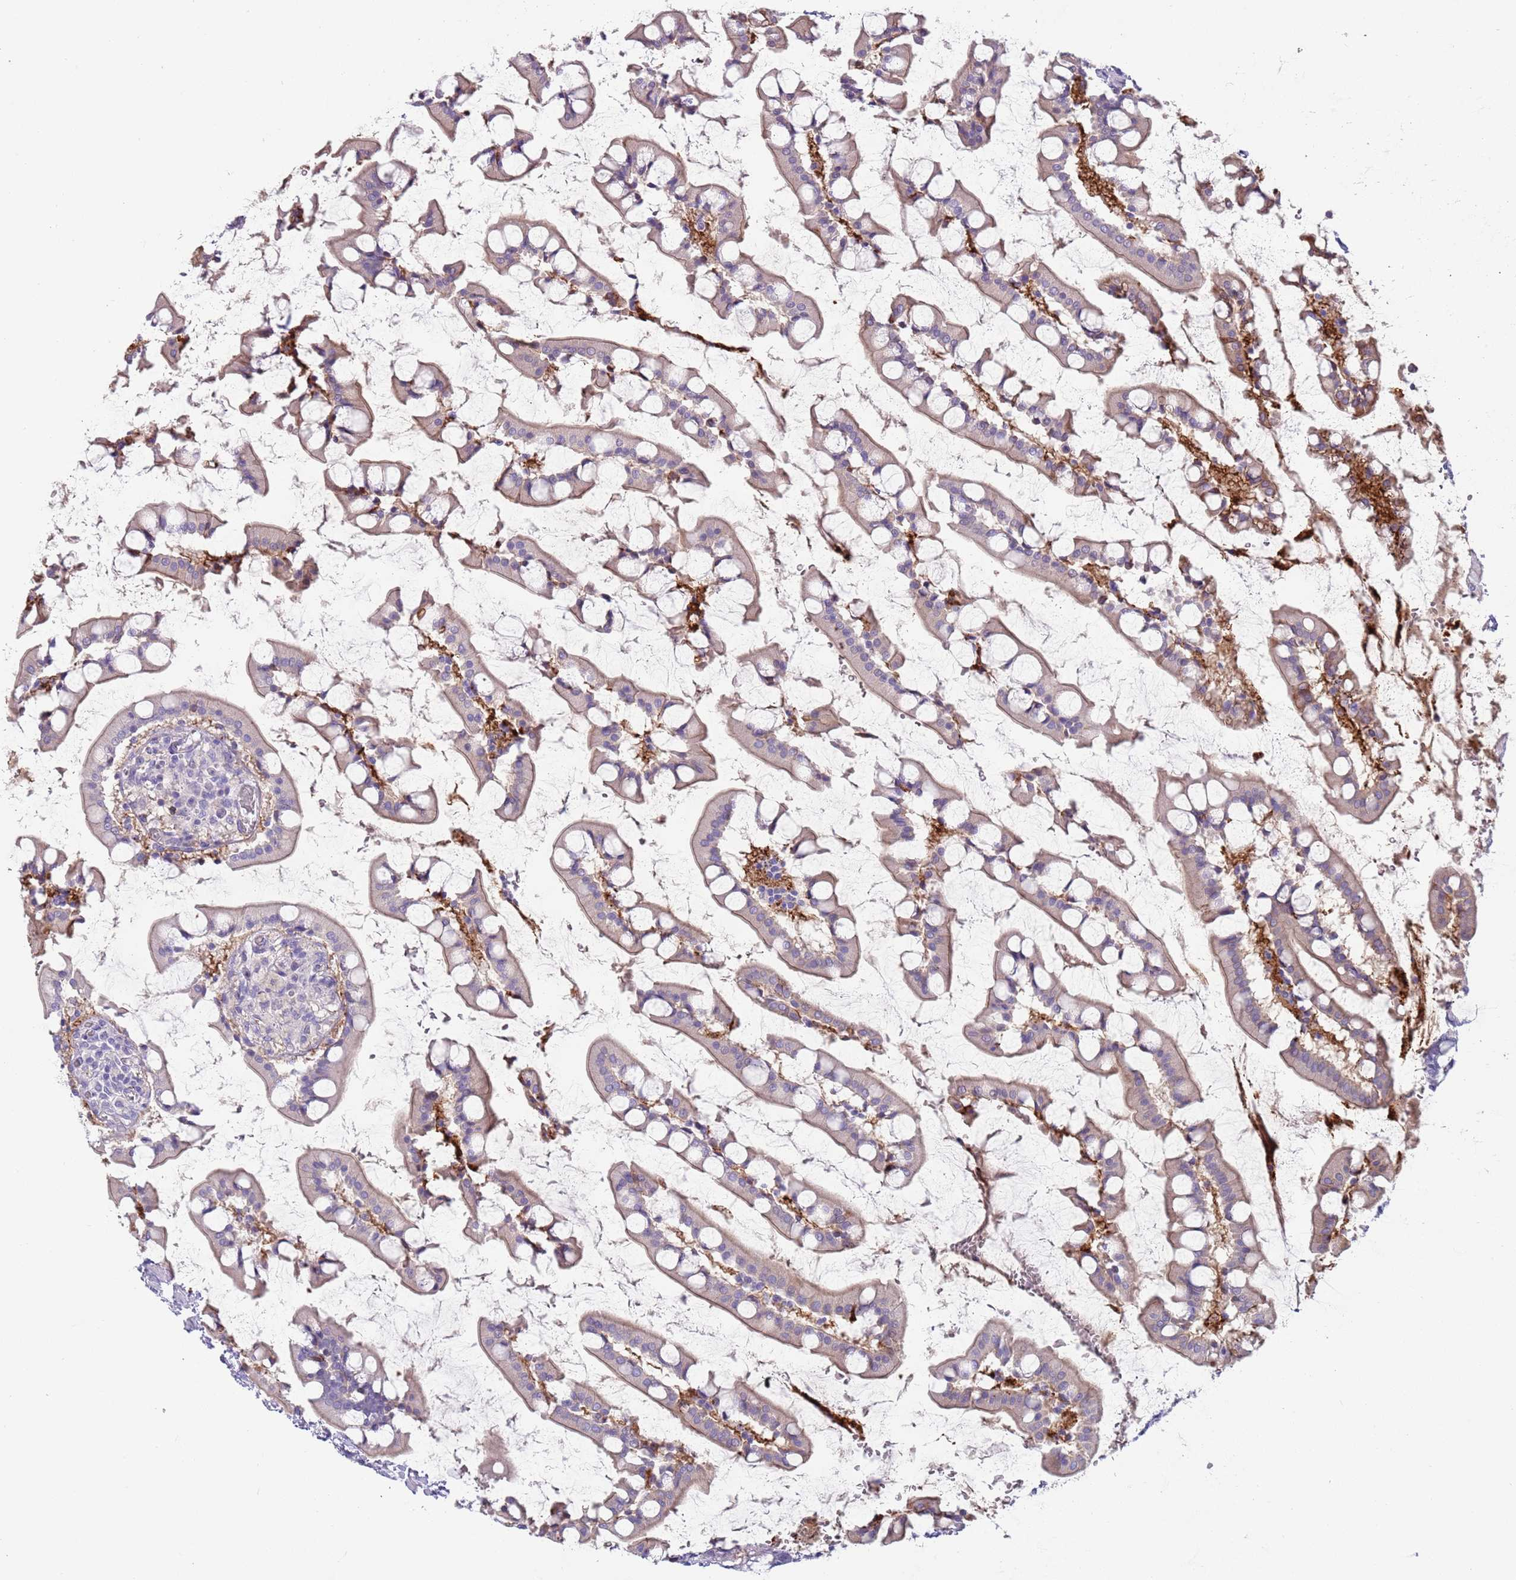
{"staining": {"intensity": "moderate", "quantity": "25%-75%", "location": "cytoplasmic/membranous"}, "tissue": "small intestine", "cell_type": "Glandular cells", "image_type": "normal", "snomed": [{"axis": "morphology", "description": "Normal tissue, NOS"}, {"axis": "topography", "description": "Small intestine"}], "caption": "A medium amount of moderate cytoplasmic/membranous positivity is appreciated in about 25%-75% of glandular cells in unremarkable small intestine. (Brightfield microscopy of DAB IHC at high magnification).", "gene": "C2CD3", "patient": {"sex": "male", "age": 52}}